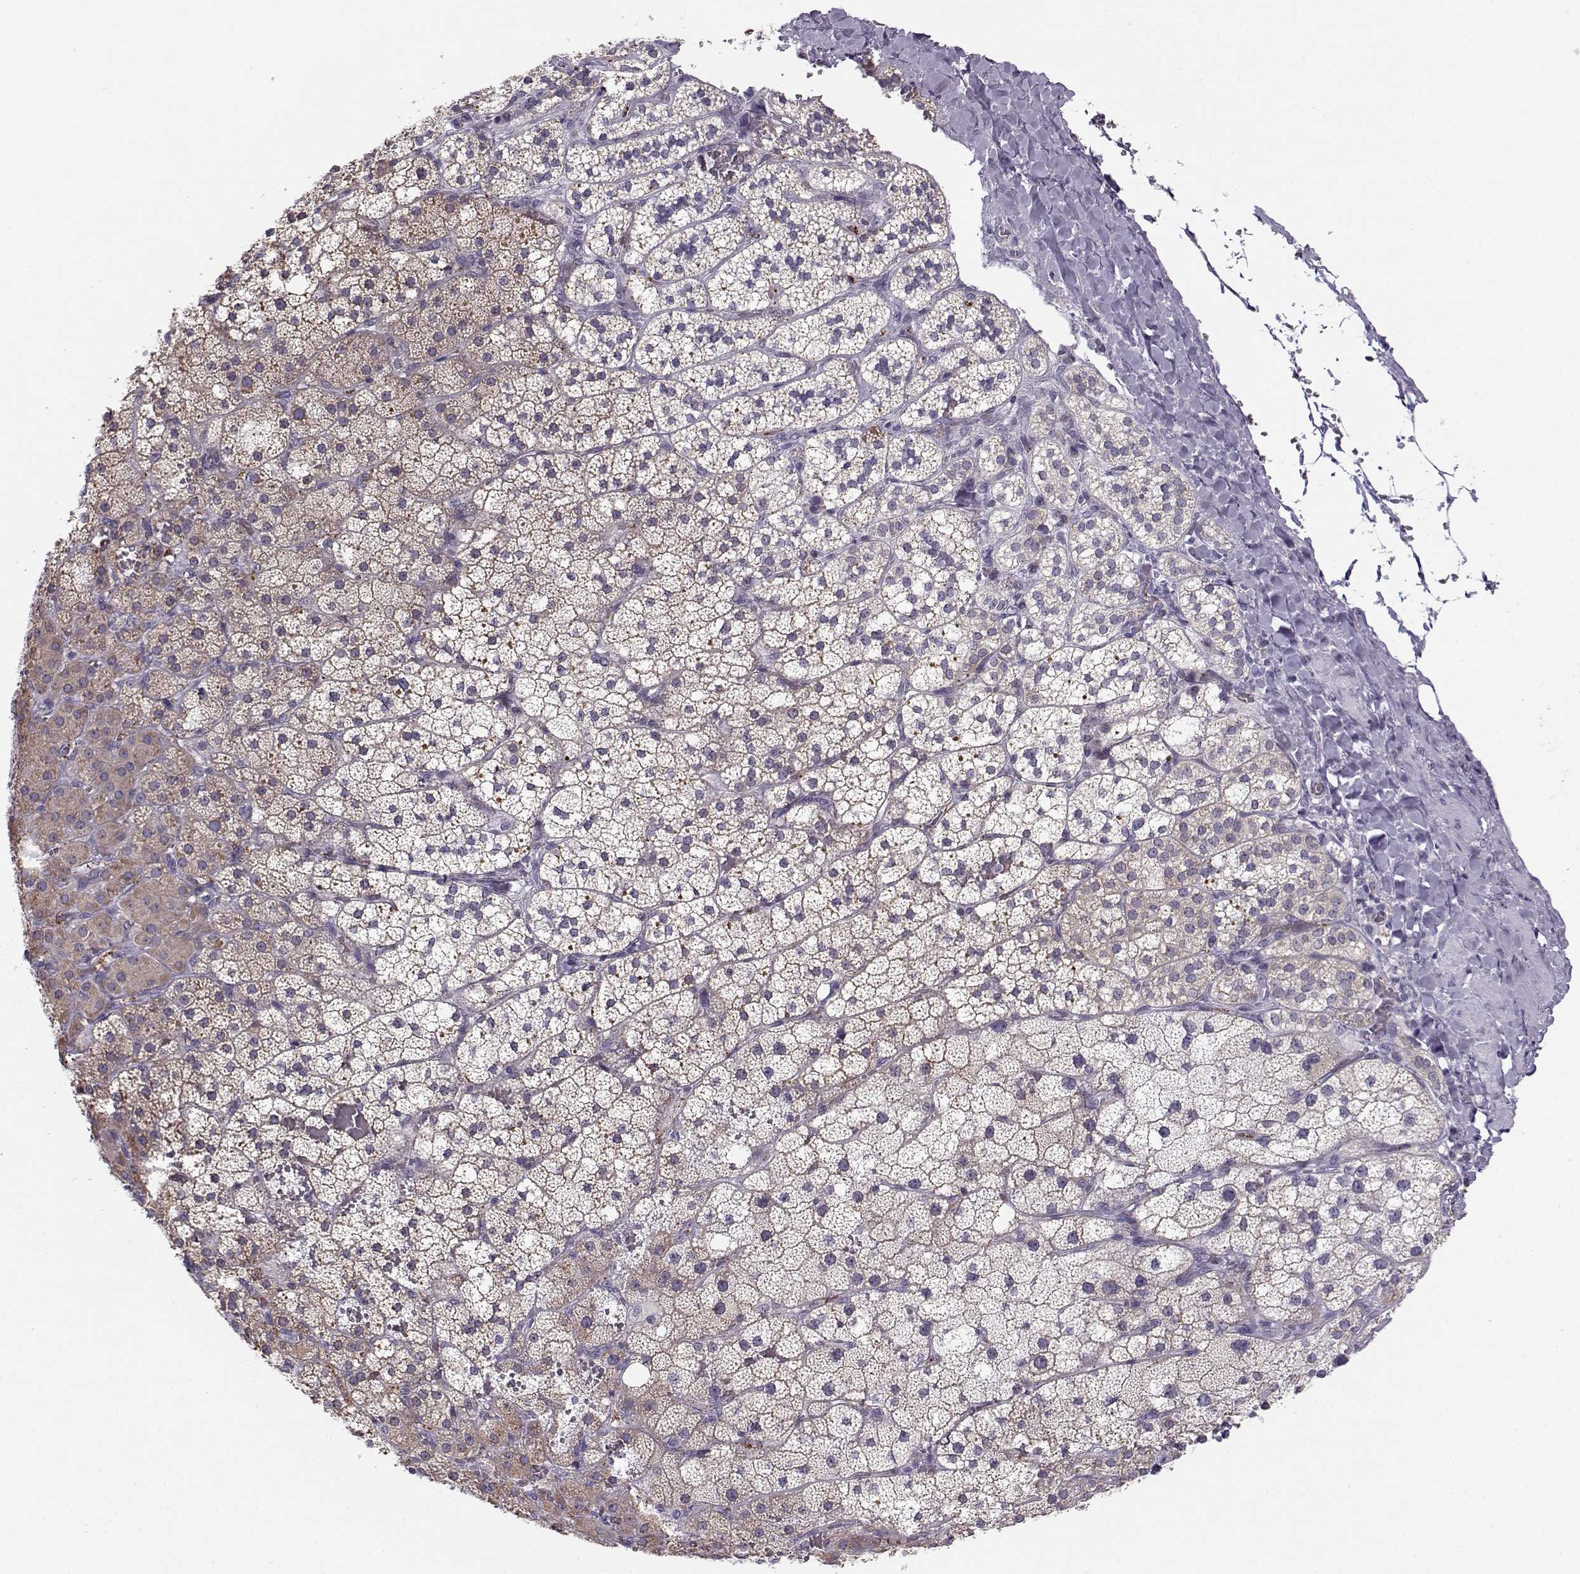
{"staining": {"intensity": "weak", "quantity": "<25%", "location": "cytoplasmic/membranous"}, "tissue": "adrenal gland", "cell_type": "Glandular cells", "image_type": "normal", "snomed": [{"axis": "morphology", "description": "Normal tissue, NOS"}, {"axis": "topography", "description": "Adrenal gland"}], "caption": "The micrograph reveals no staining of glandular cells in unremarkable adrenal gland. The staining was performed using DAB to visualize the protein expression in brown, while the nuclei were stained in blue with hematoxylin (Magnification: 20x).", "gene": "KLF17", "patient": {"sex": "male", "age": 53}}